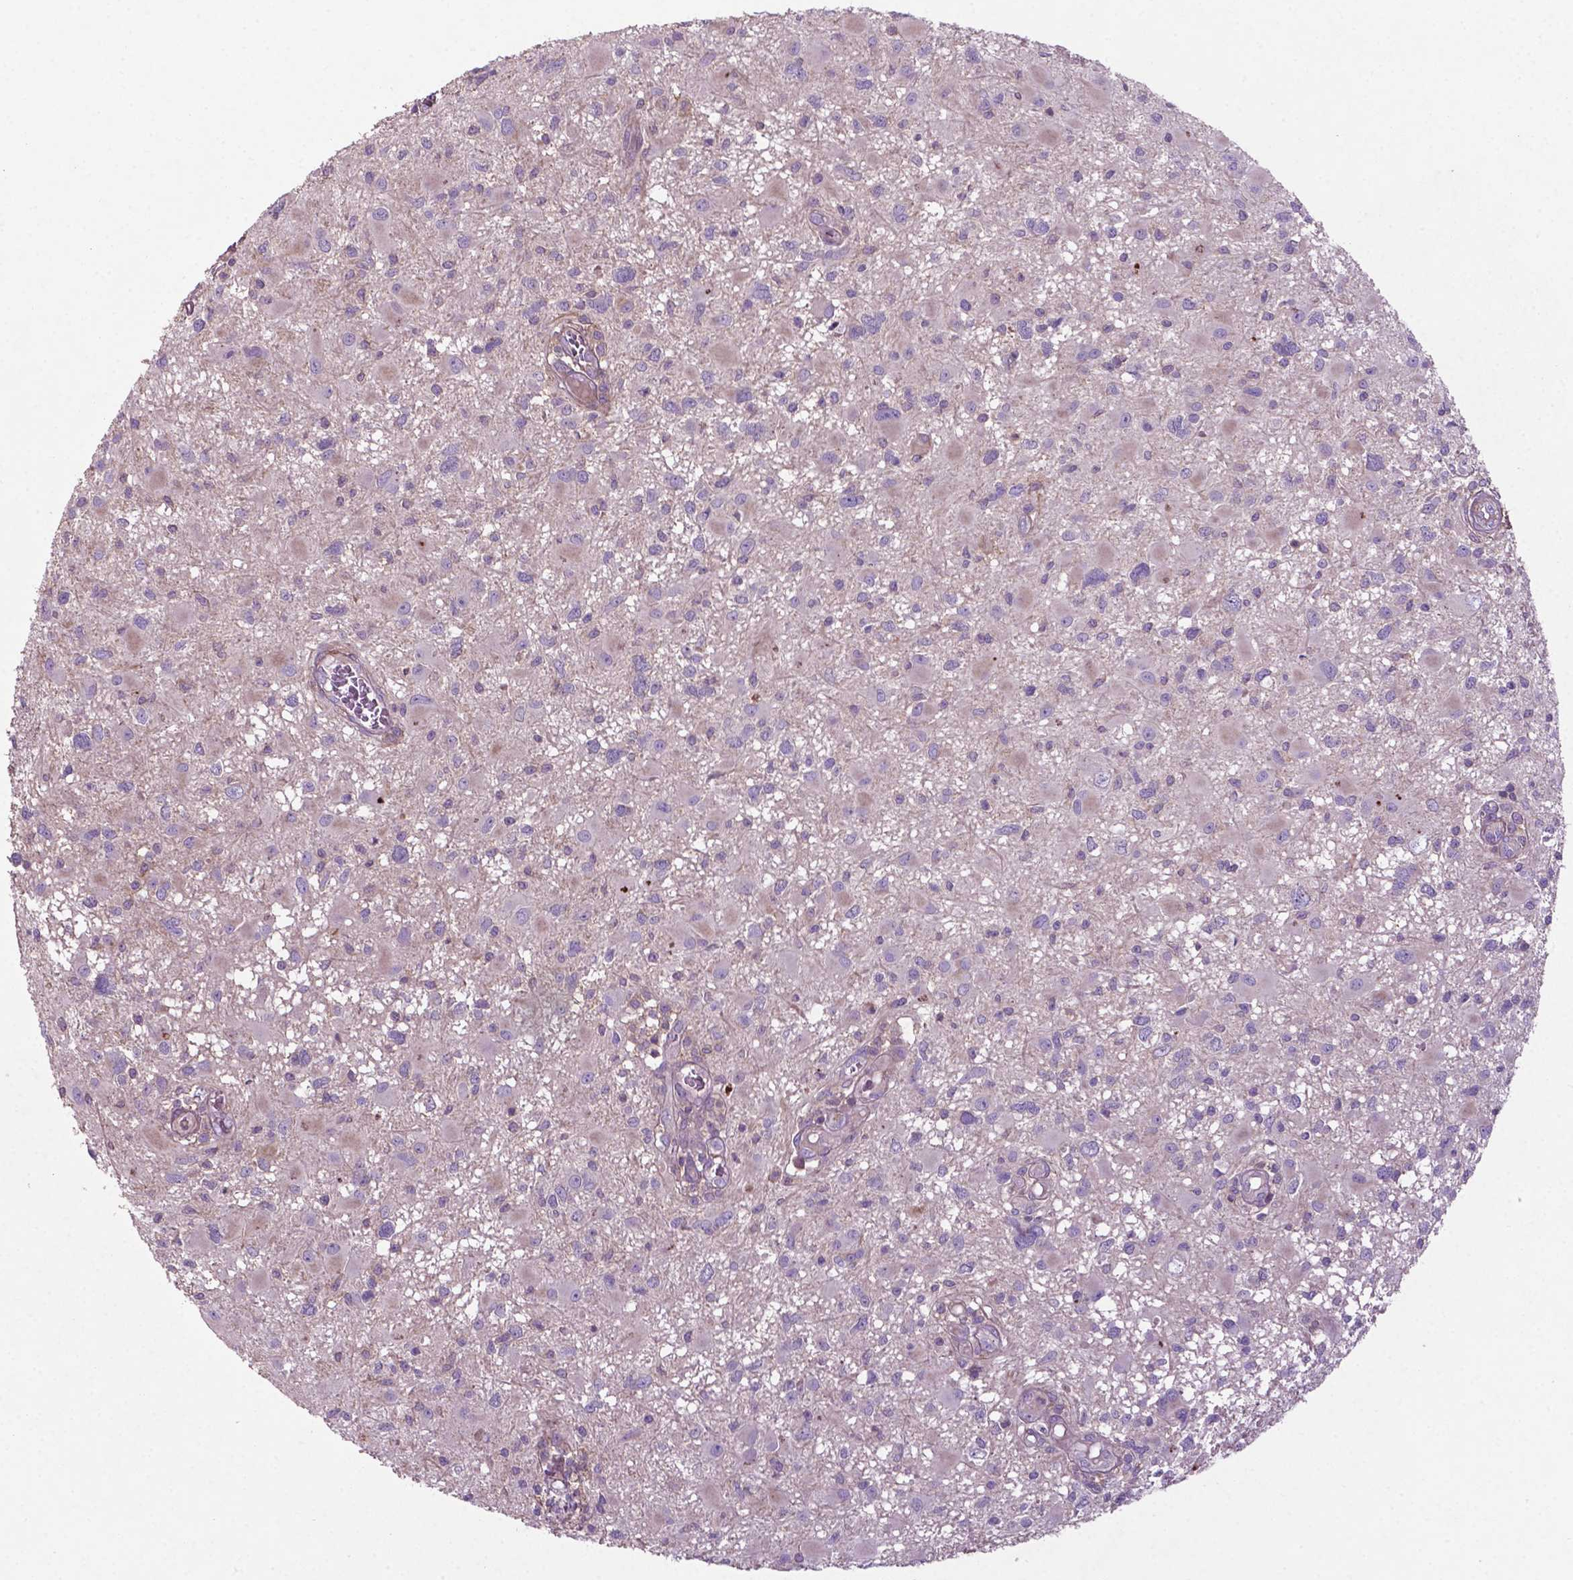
{"staining": {"intensity": "negative", "quantity": "none", "location": "none"}, "tissue": "glioma", "cell_type": "Tumor cells", "image_type": "cancer", "snomed": [{"axis": "morphology", "description": "Glioma, malignant, High grade"}, {"axis": "topography", "description": "Brain"}], "caption": "The image shows no significant staining in tumor cells of glioma.", "gene": "BMP4", "patient": {"sex": "male", "age": 54}}